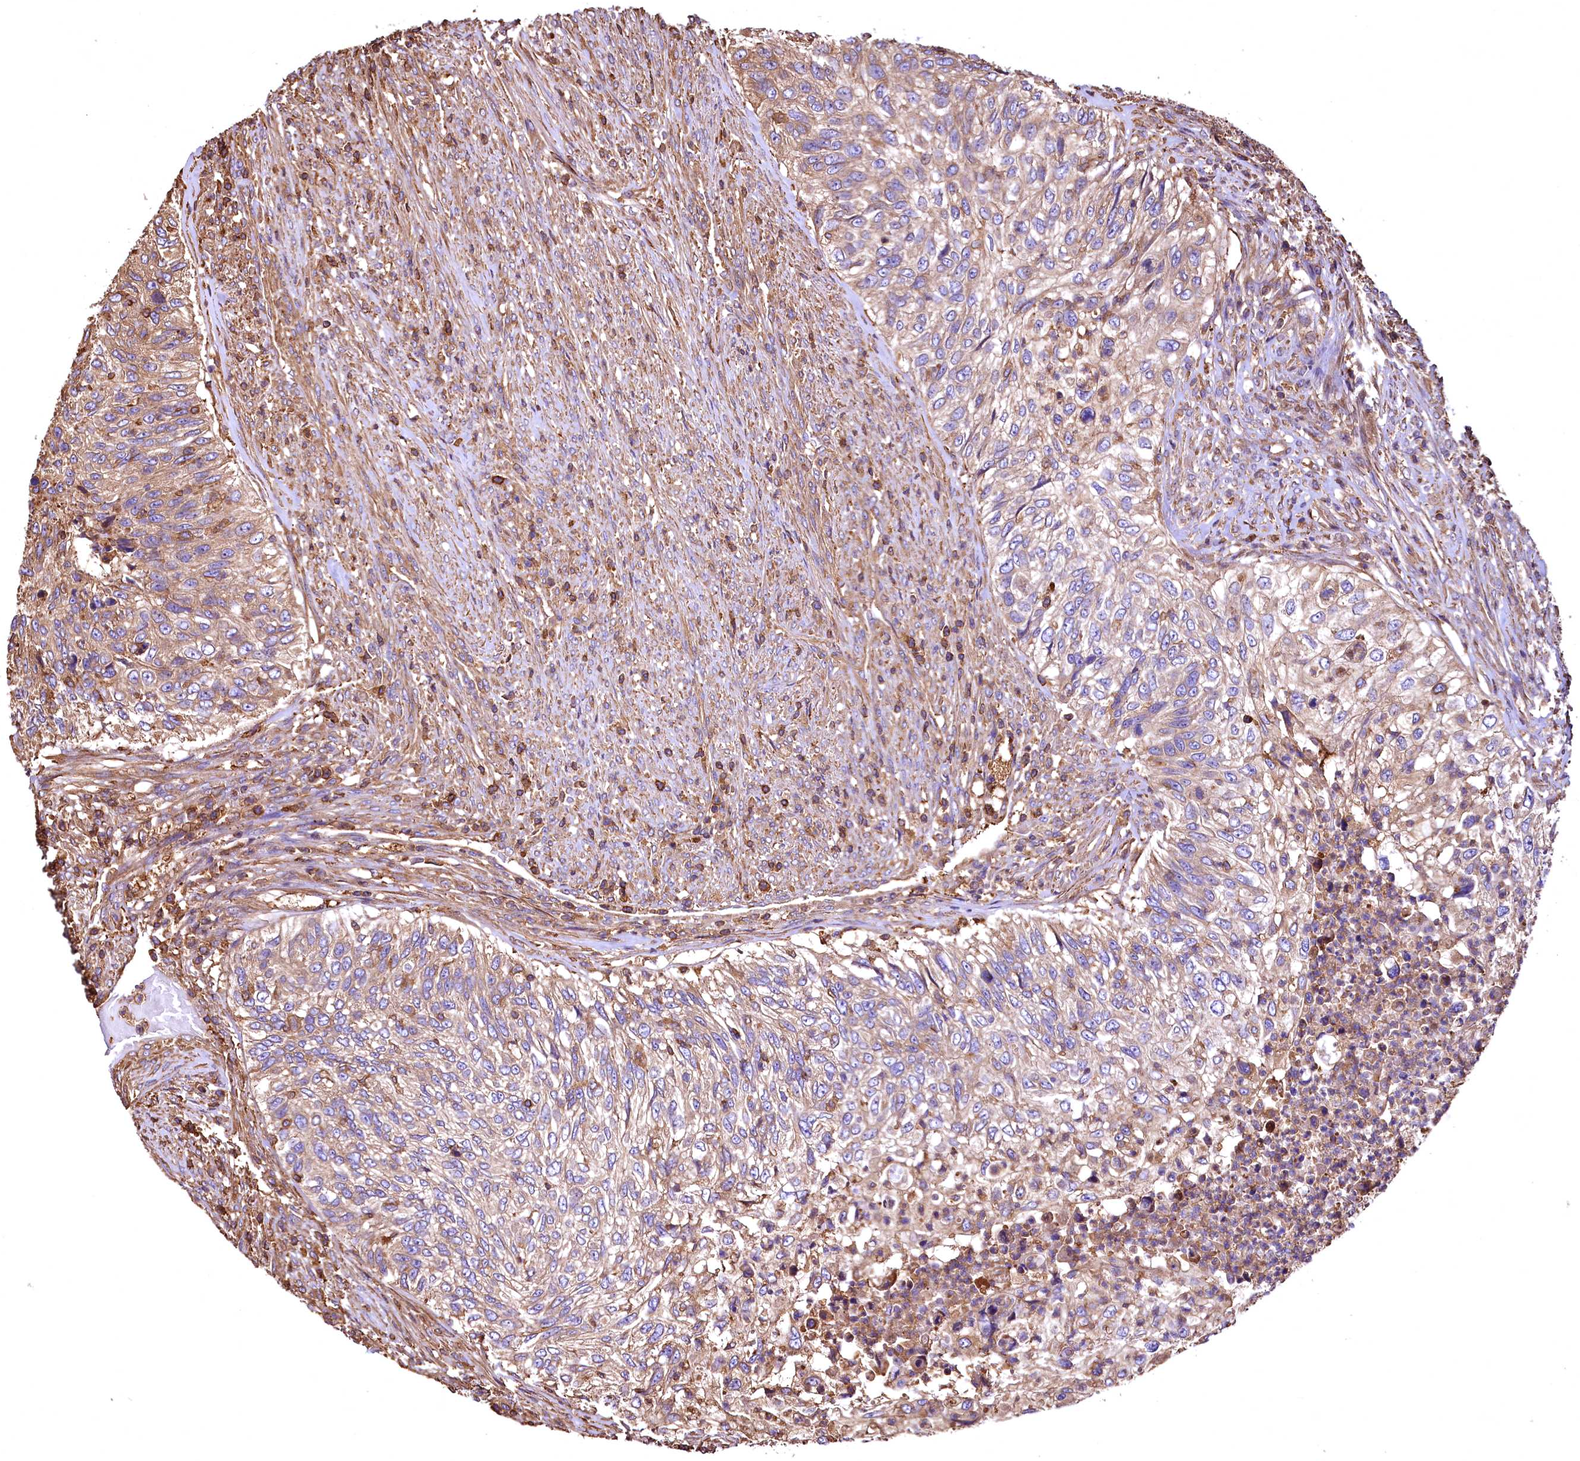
{"staining": {"intensity": "moderate", "quantity": "25%-75%", "location": "cytoplasmic/membranous"}, "tissue": "urothelial cancer", "cell_type": "Tumor cells", "image_type": "cancer", "snomed": [{"axis": "morphology", "description": "Urothelial carcinoma, High grade"}, {"axis": "topography", "description": "Urinary bladder"}], "caption": "Immunohistochemical staining of human urothelial carcinoma (high-grade) exhibits moderate cytoplasmic/membranous protein positivity in approximately 25%-75% of tumor cells.", "gene": "RARS2", "patient": {"sex": "female", "age": 60}}